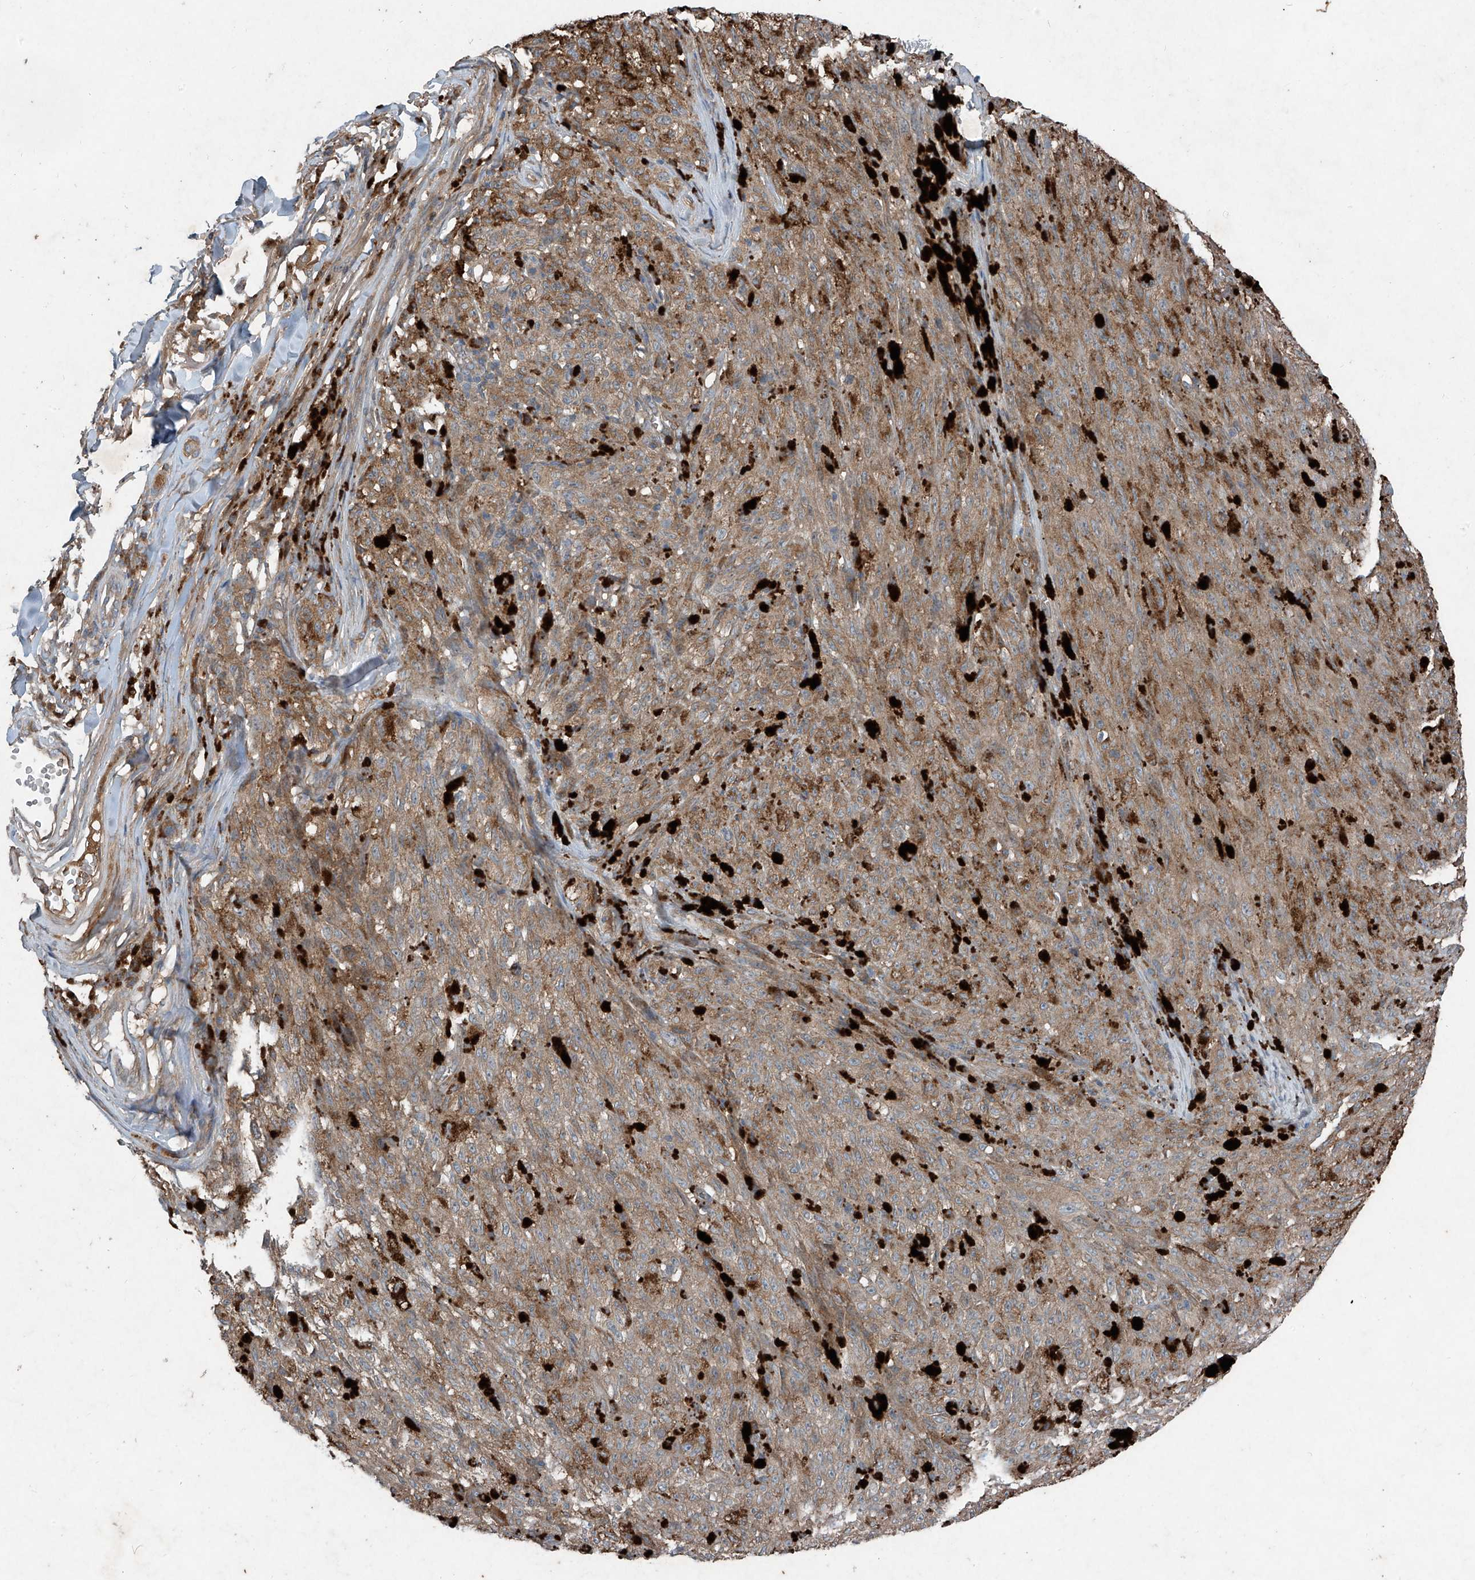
{"staining": {"intensity": "moderate", "quantity": ">75%", "location": "cytoplasmic/membranous"}, "tissue": "melanoma", "cell_type": "Tumor cells", "image_type": "cancer", "snomed": [{"axis": "morphology", "description": "Malignant melanoma, NOS"}, {"axis": "topography", "description": "Skin"}], "caption": "A brown stain highlights moderate cytoplasmic/membranous positivity of a protein in malignant melanoma tumor cells. The staining was performed using DAB, with brown indicating positive protein expression. Nuclei are stained blue with hematoxylin.", "gene": "FOXRED2", "patient": {"sex": "female", "age": 82}}